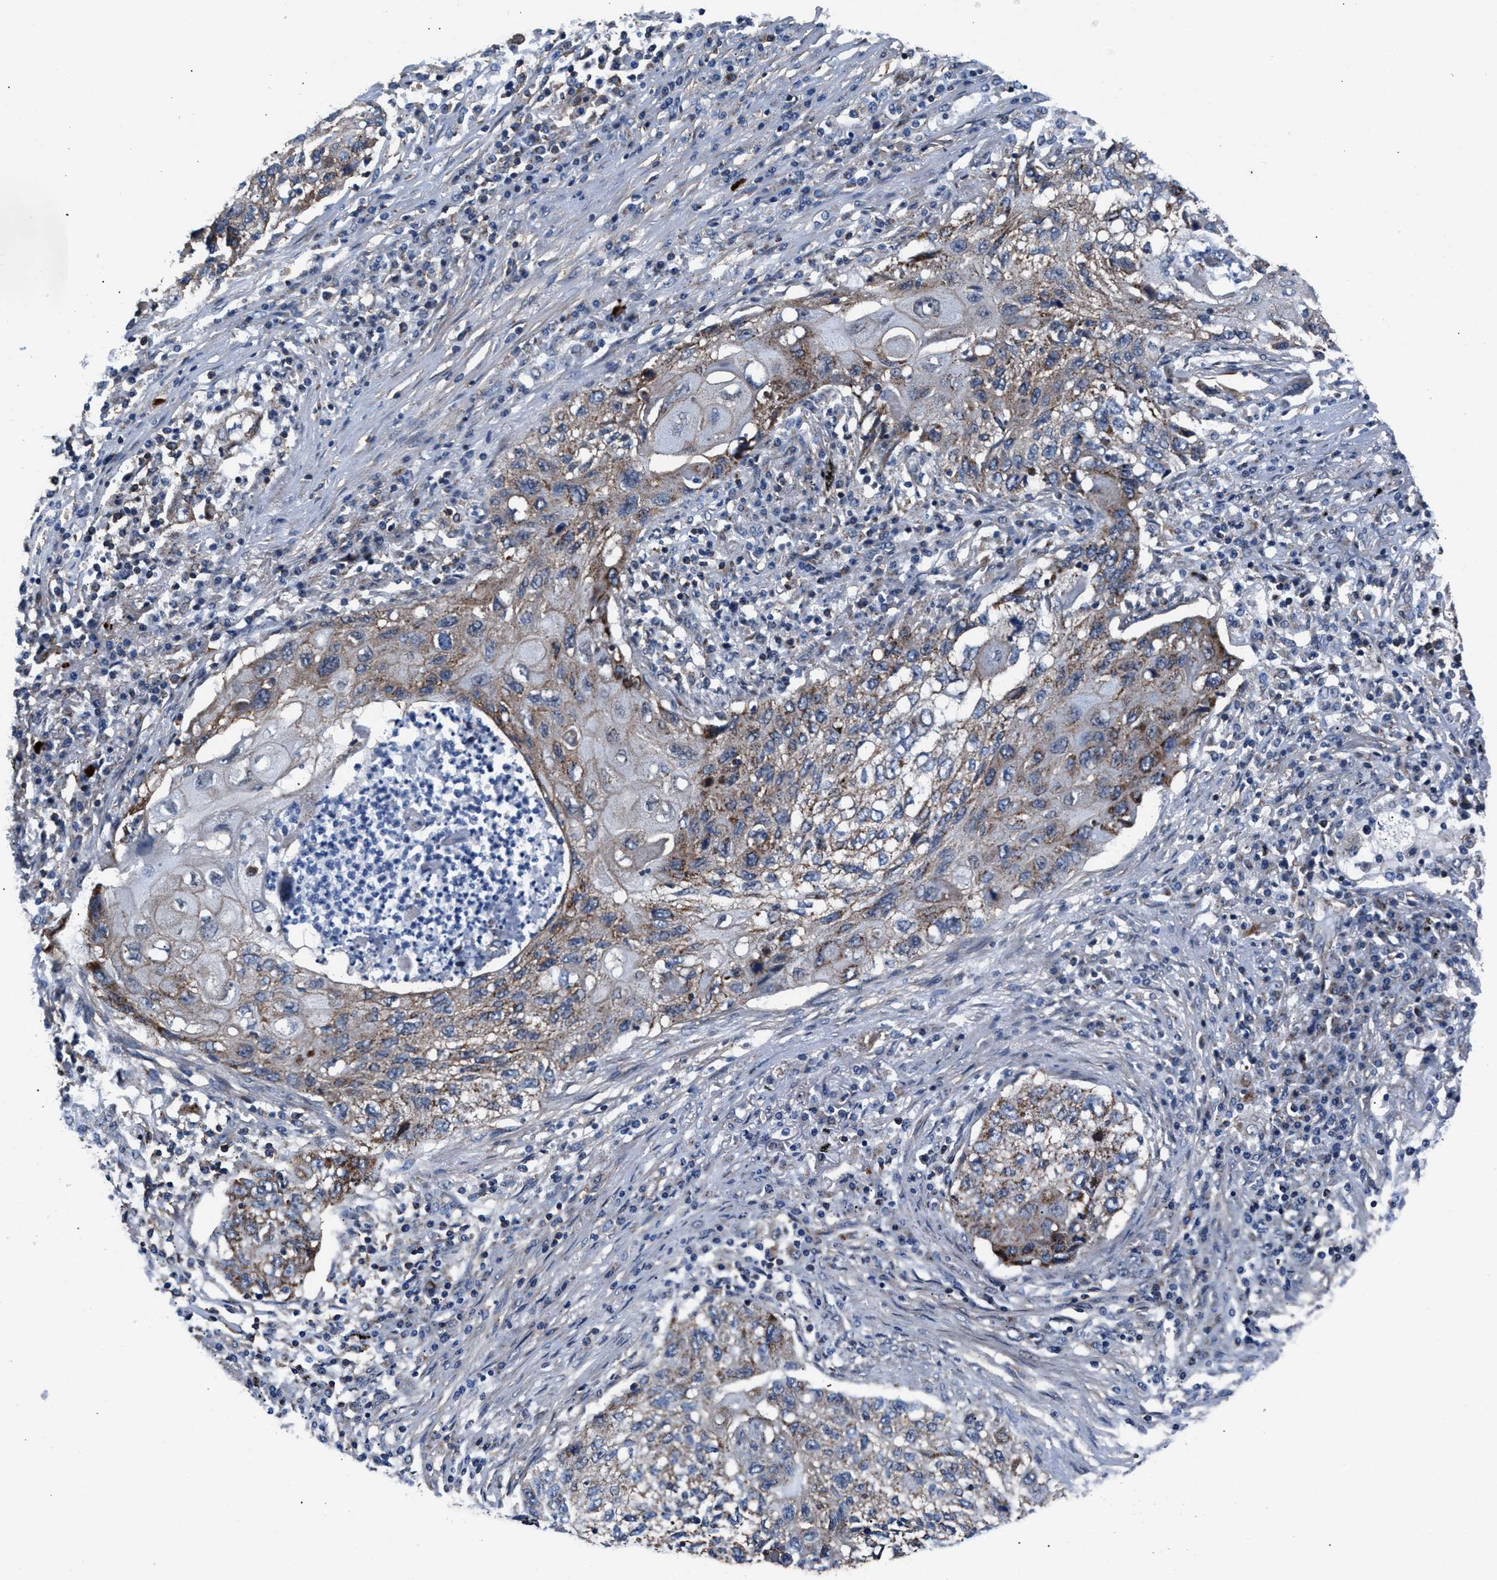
{"staining": {"intensity": "moderate", "quantity": "25%-75%", "location": "cytoplasmic/membranous"}, "tissue": "lung cancer", "cell_type": "Tumor cells", "image_type": "cancer", "snomed": [{"axis": "morphology", "description": "Squamous cell carcinoma, NOS"}, {"axis": "topography", "description": "Lung"}], "caption": "Lung cancer (squamous cell carcinoma) was stained to show a protein in brown. There is medium levels of moderate cytoplasmic/membranous positivity in approximately 25%-75% of tumor cells. The staining was performed using DAB (3,3'-diaminobenzidine) to visualize the protein expression in brown, while the nuclei were stained in blue with hematoxylin (Magnification: 20x).", "gene": "NKTR", "patient": {"sex": "female", "age": 63}}